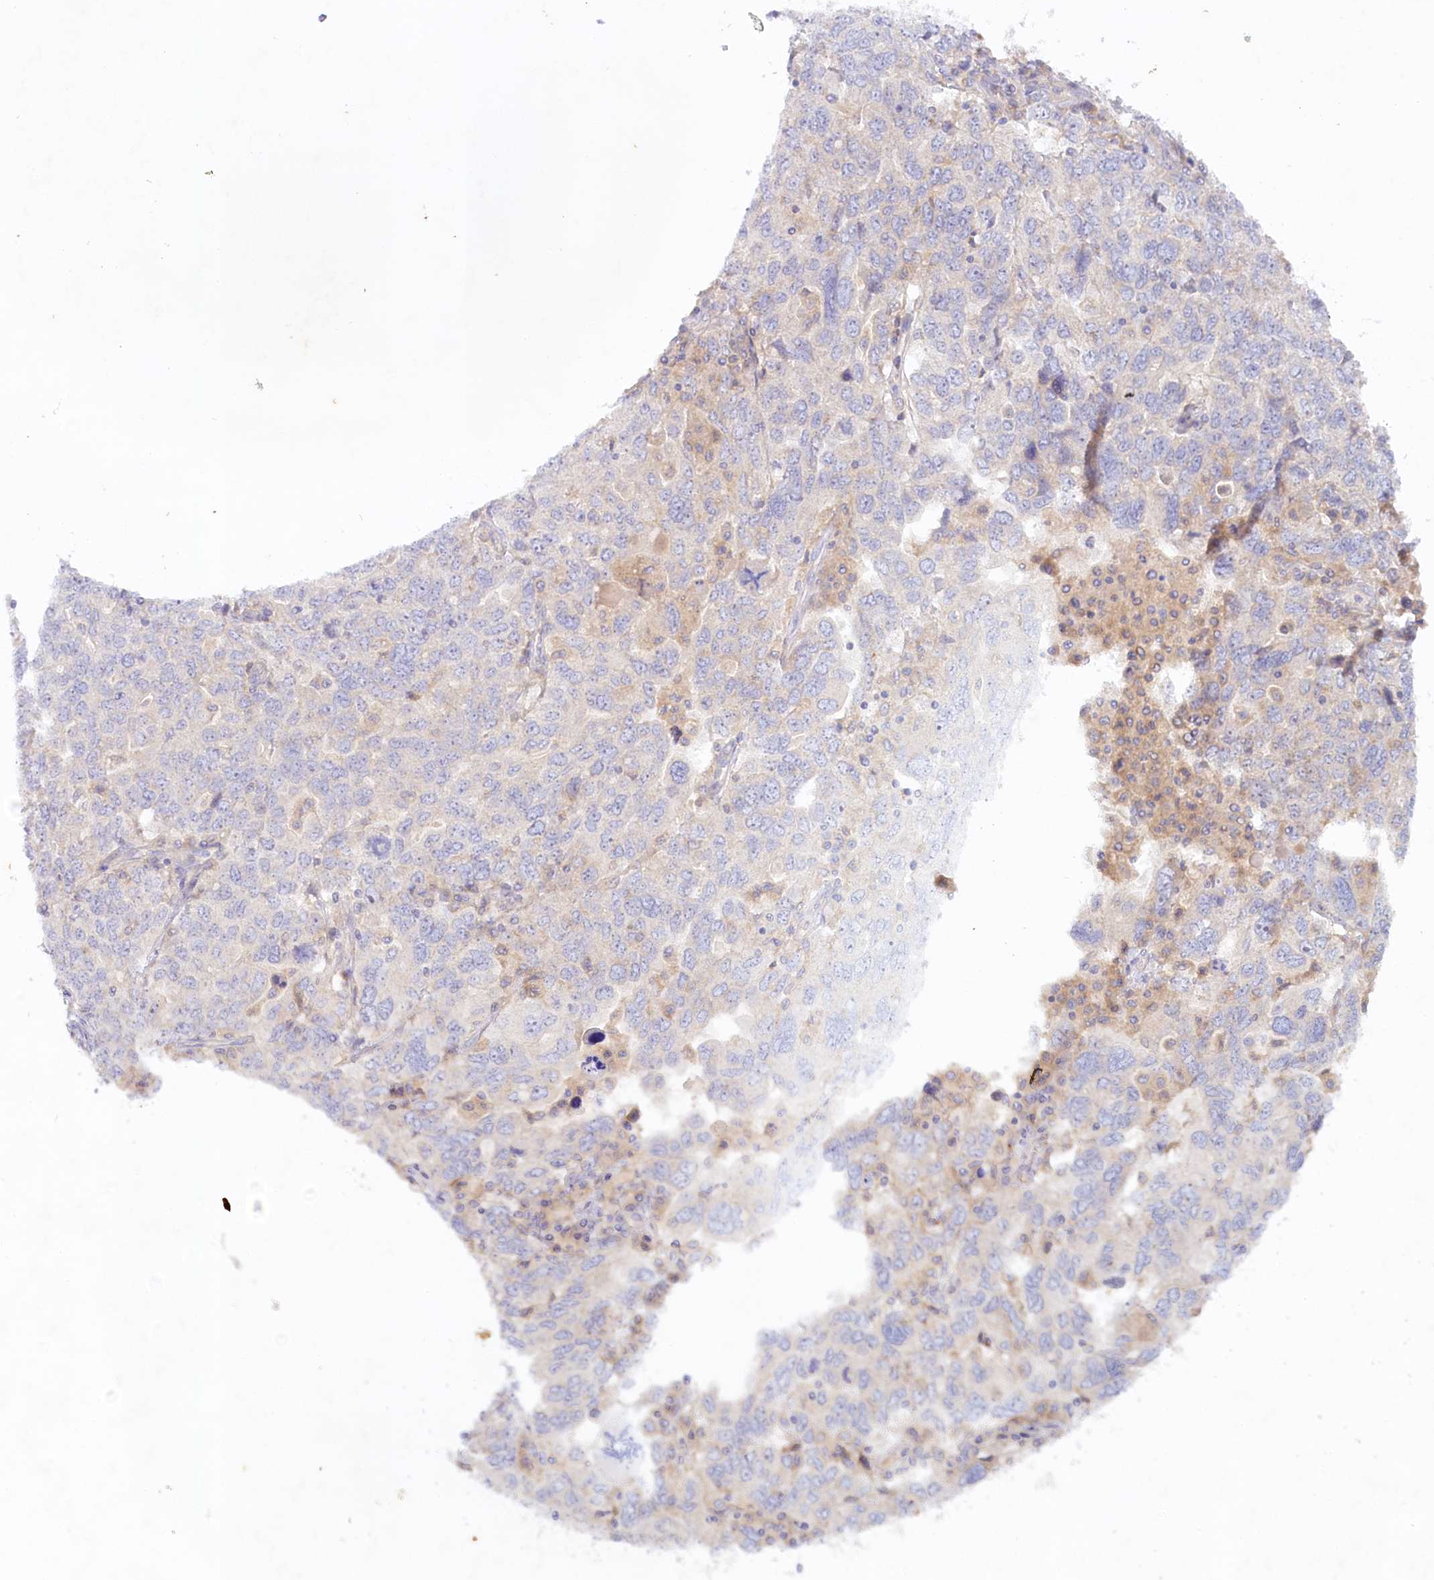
{"staining": {"intensity": "negative", "quantity": "none", "location": "none"}, "tissue": "ovarian cancer", "cell_type": "Tumor cells", "image_type": "cancer", "snomed": [{"axis": "morphology", "description": "Carcinoma, endometroid"}, {"axis": "topography", "description": "Ovary"}], "caption": "The histopathology image displays no staining of tumor cells in ovarian cancer.", "gene": "TNIP1", "patient": {"sex": "female", "age": 62}}